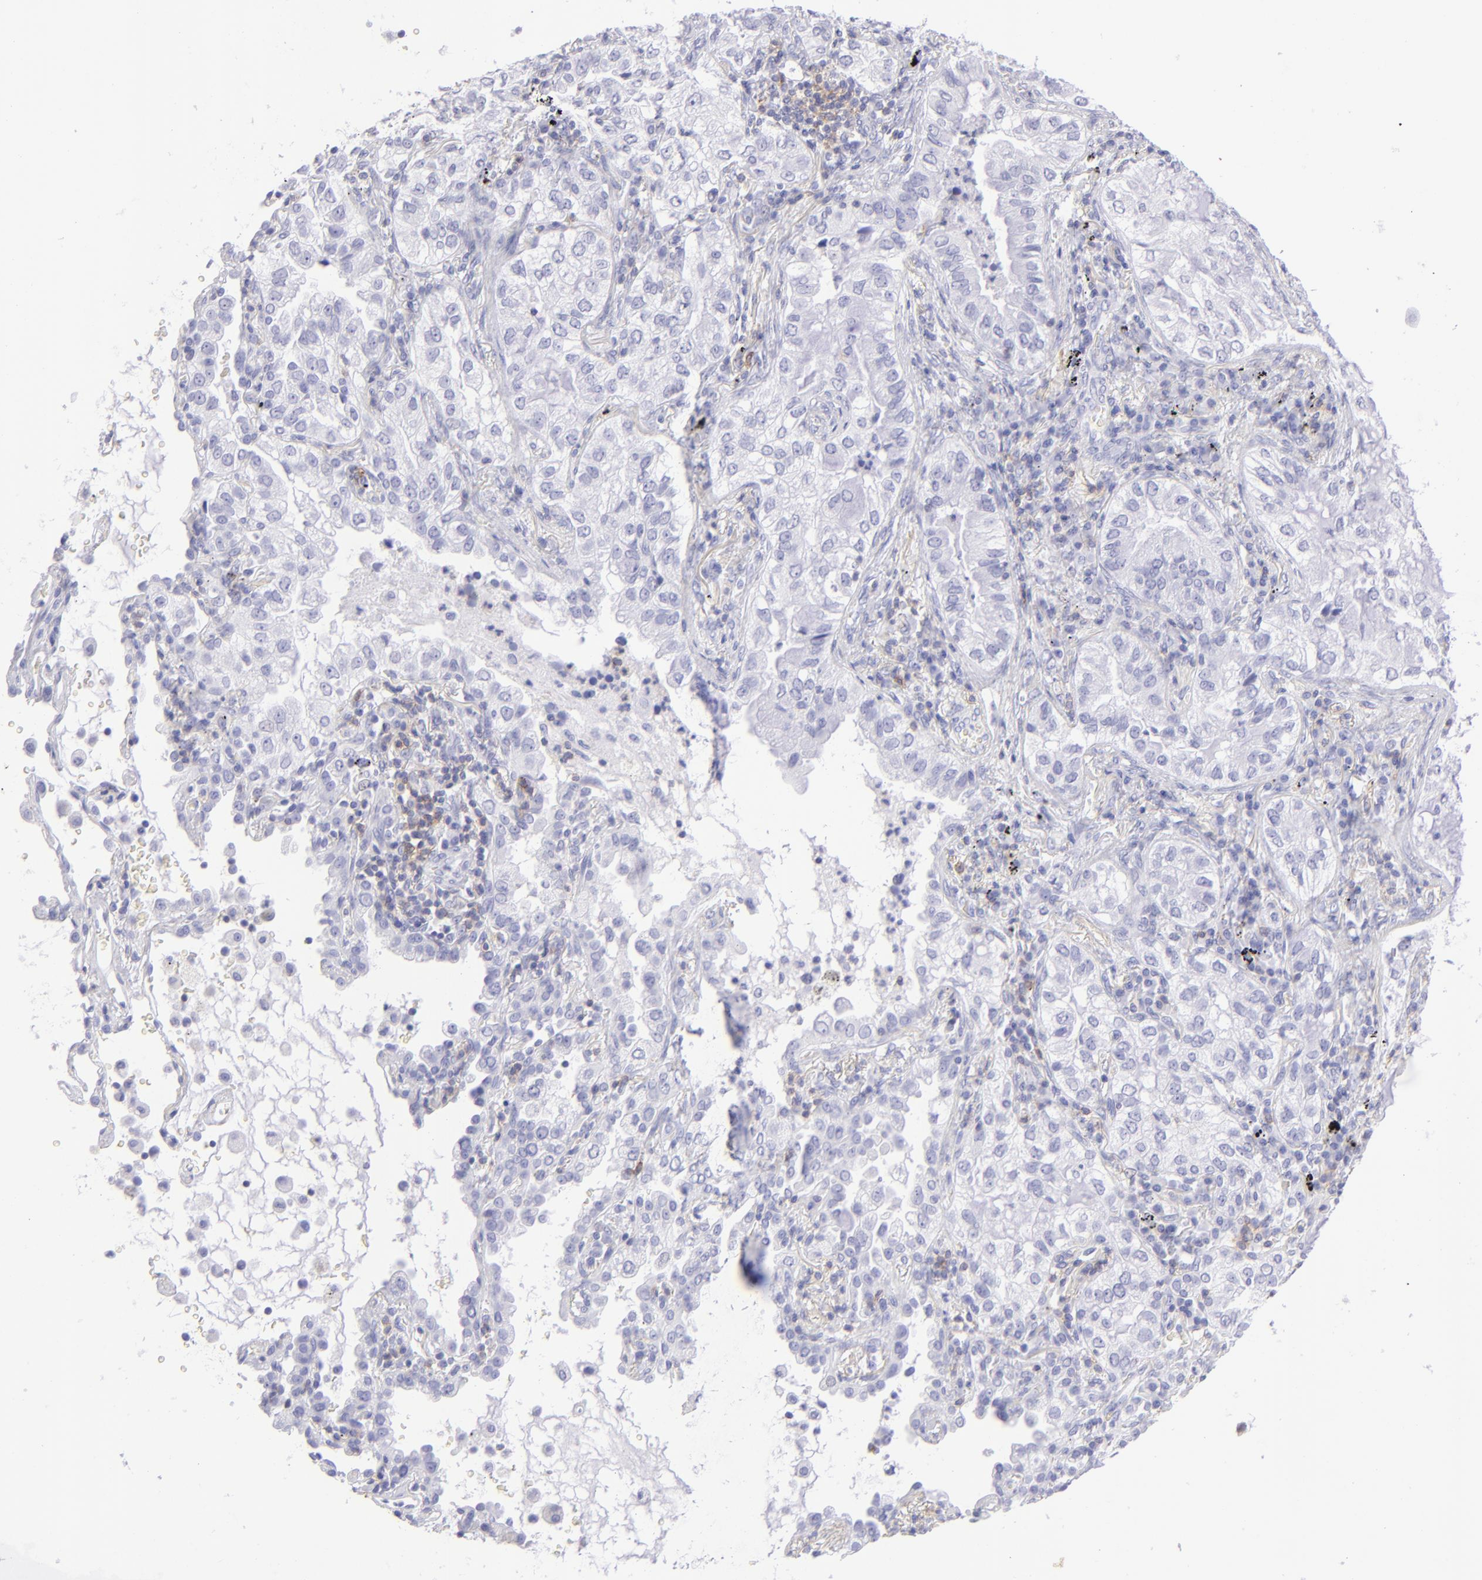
{"staining": {"intensity": "negative", "quantity": "none", "location": "none"}, "tissue": "lung cancer", "cell_type": "Tumor cells", "image_type": "cancer", "snomed": [{"axis": "morphology", "description": "Adenocarcinoma, NOS"}, {"axis": "topography", "description": "Lung"}], "caption": "Histopathology image shows no significant protein expression in tumor cells of lung adenocarcinoma.", "gene": "CD69", "patient": {"sex": "female", "age": 50}}